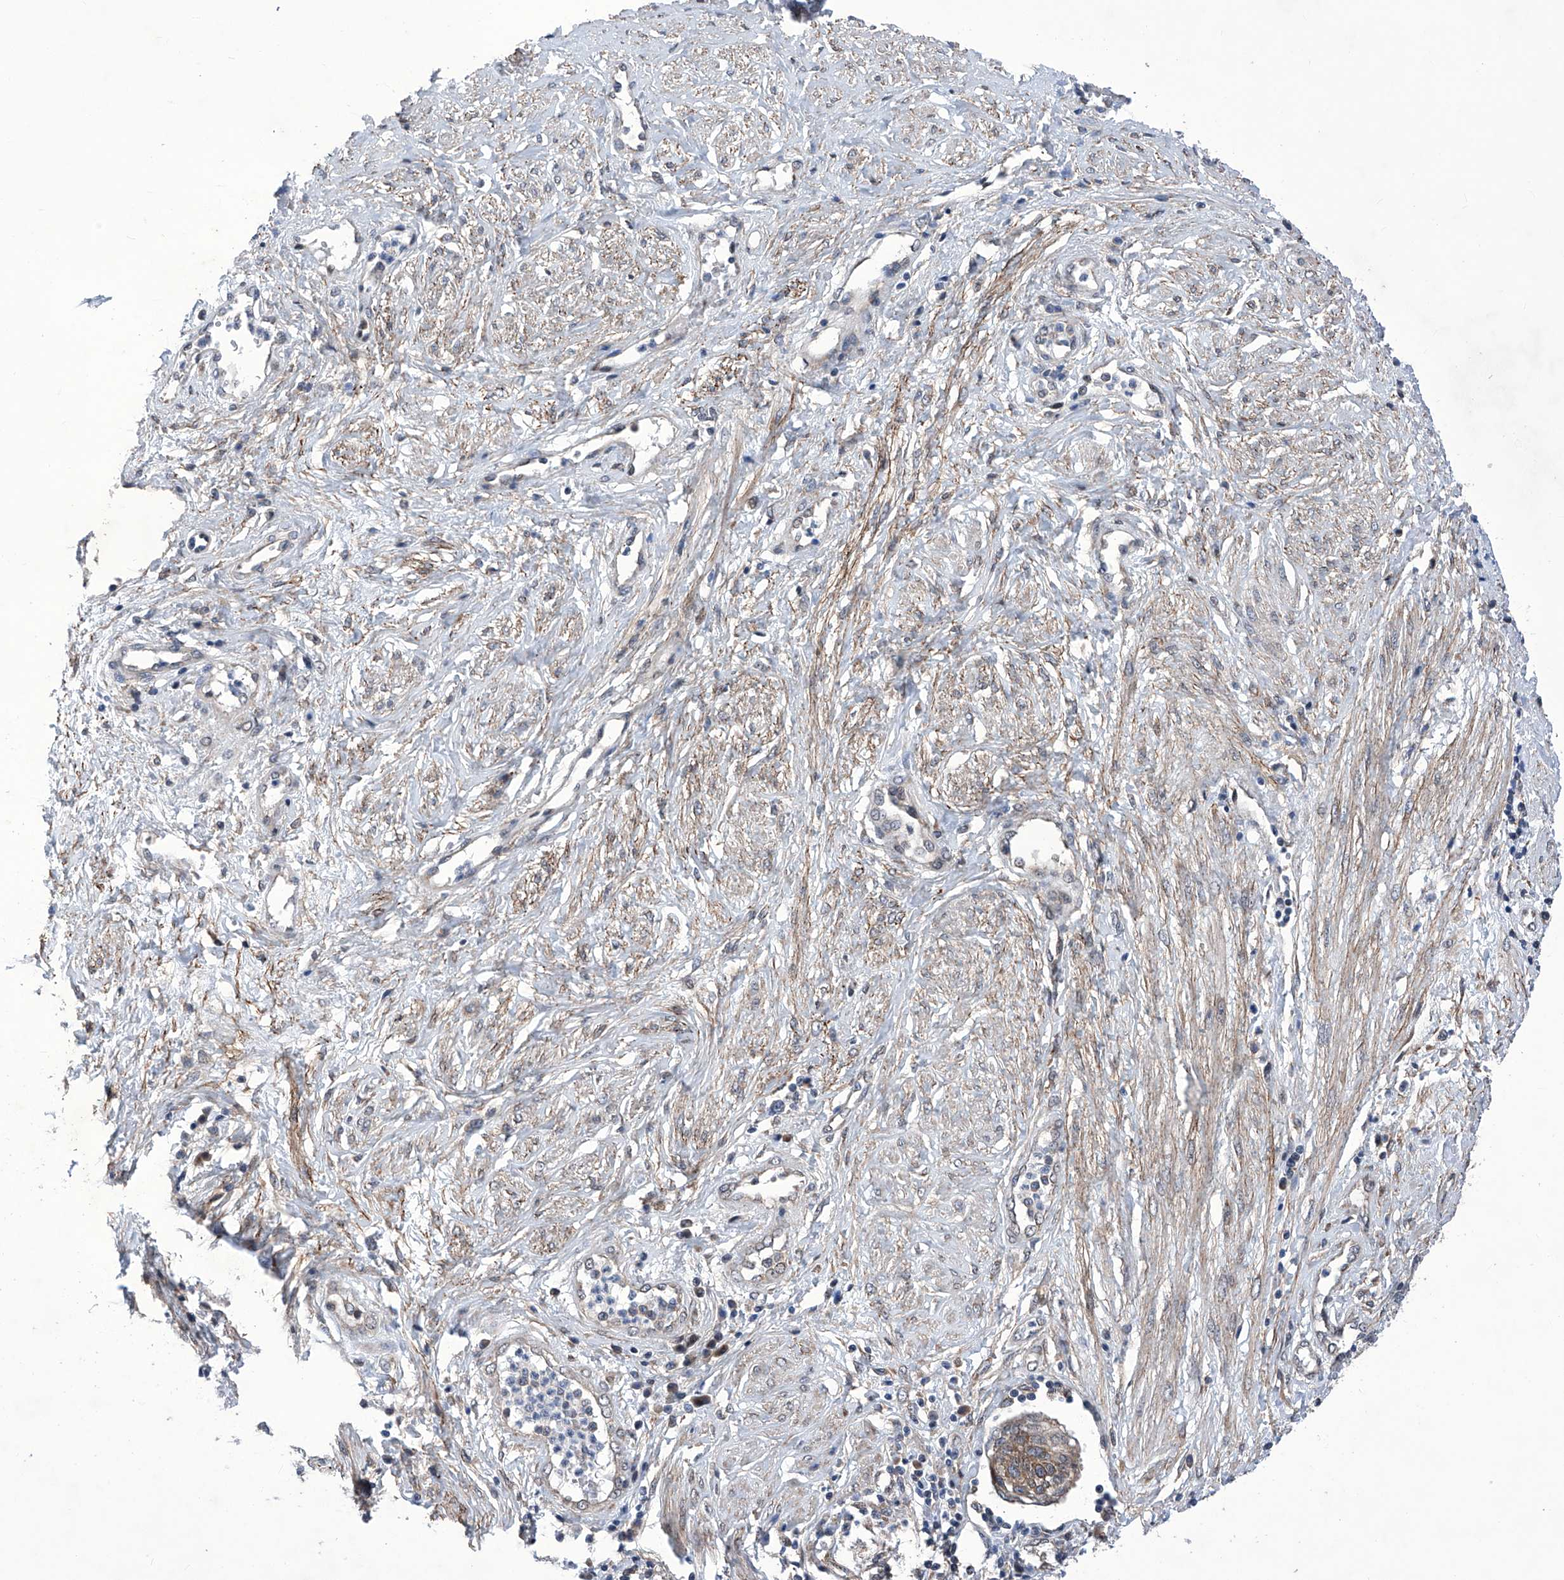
{"staining": {"intensity": "moderate", "quantity": ">75%", "location": "cytoplasmic/membranous"}, "tissue": "cervical cancer", "cell_type": "Tumor cells", "image_type": "cancer", "snomed": [{"axis": "morphology", "description": "Squamous cell carcinoma, NOS"}, {"axis": "topography", "description": "Cervix"}], "caption": "Immunohistochemical staining of cervical cancer (squamous cell carcinoma) displays medium levels of moderate cytoplasmic/membranous expression in about >75% of tumor cells.", "gene": "KTI12", "patient": {"sex": "female", "age": 34}}